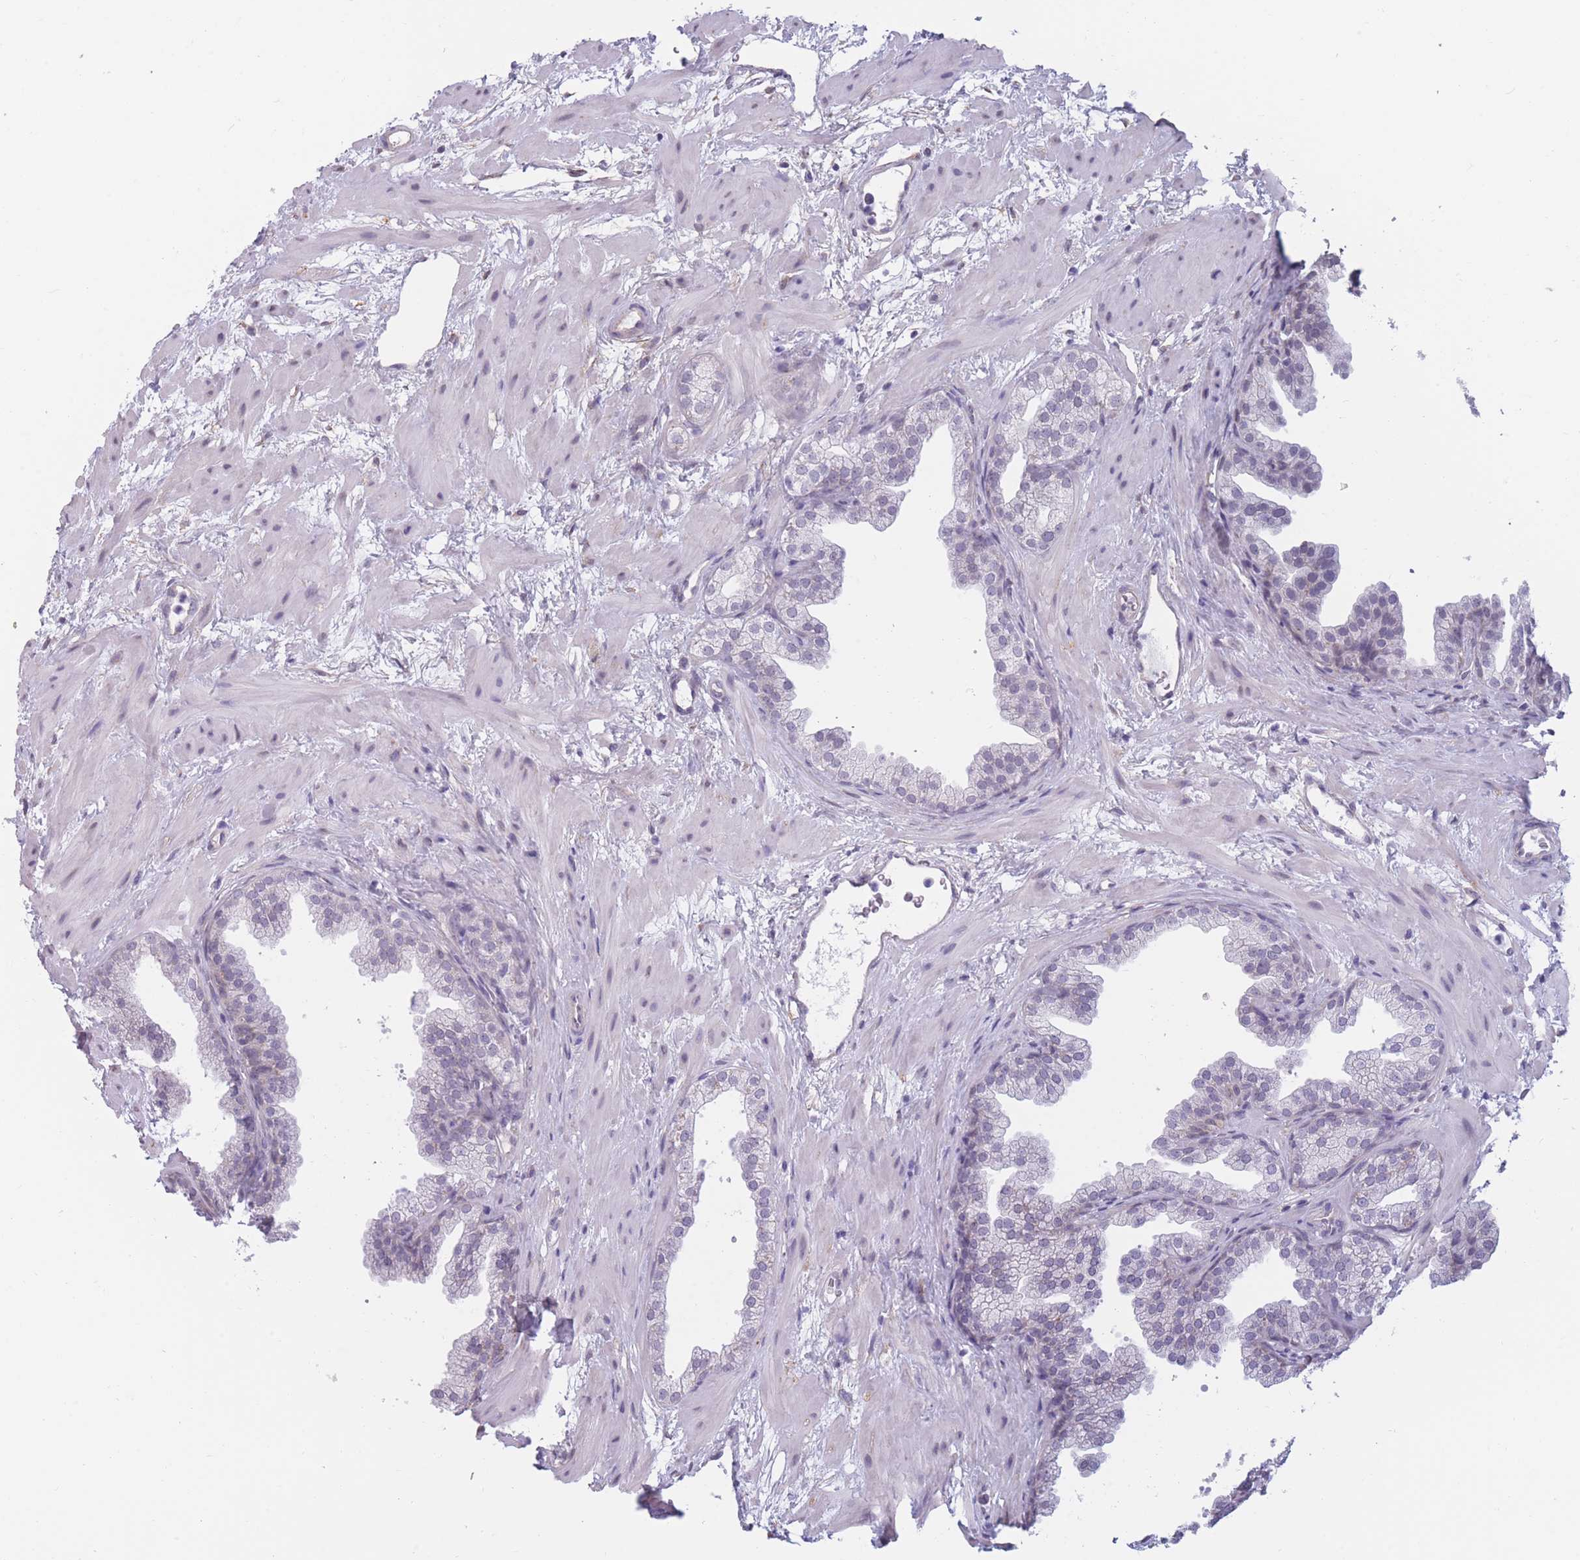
{"staining": {"intensity": "negative", "quantity": "none", "location": "none"}, "tissue": "prostate", "cell_type": "Glandular cells", "image_type": "normal", "snomed": [{"axis": "morphology", "description": "Normal tissue, NOS"}, {"axis": "topography", "description": "Prostate"}], "caption": "The image reveals no significant expression in glandular cells of prostate. The staining was performed using DAB to visualize the protein expression in brown, while the nuclei were stained in blue with hematoxylin (Magnification: 20x).", "gene": "COL27A1", "patient": {"sex": "male", "age": 37}}